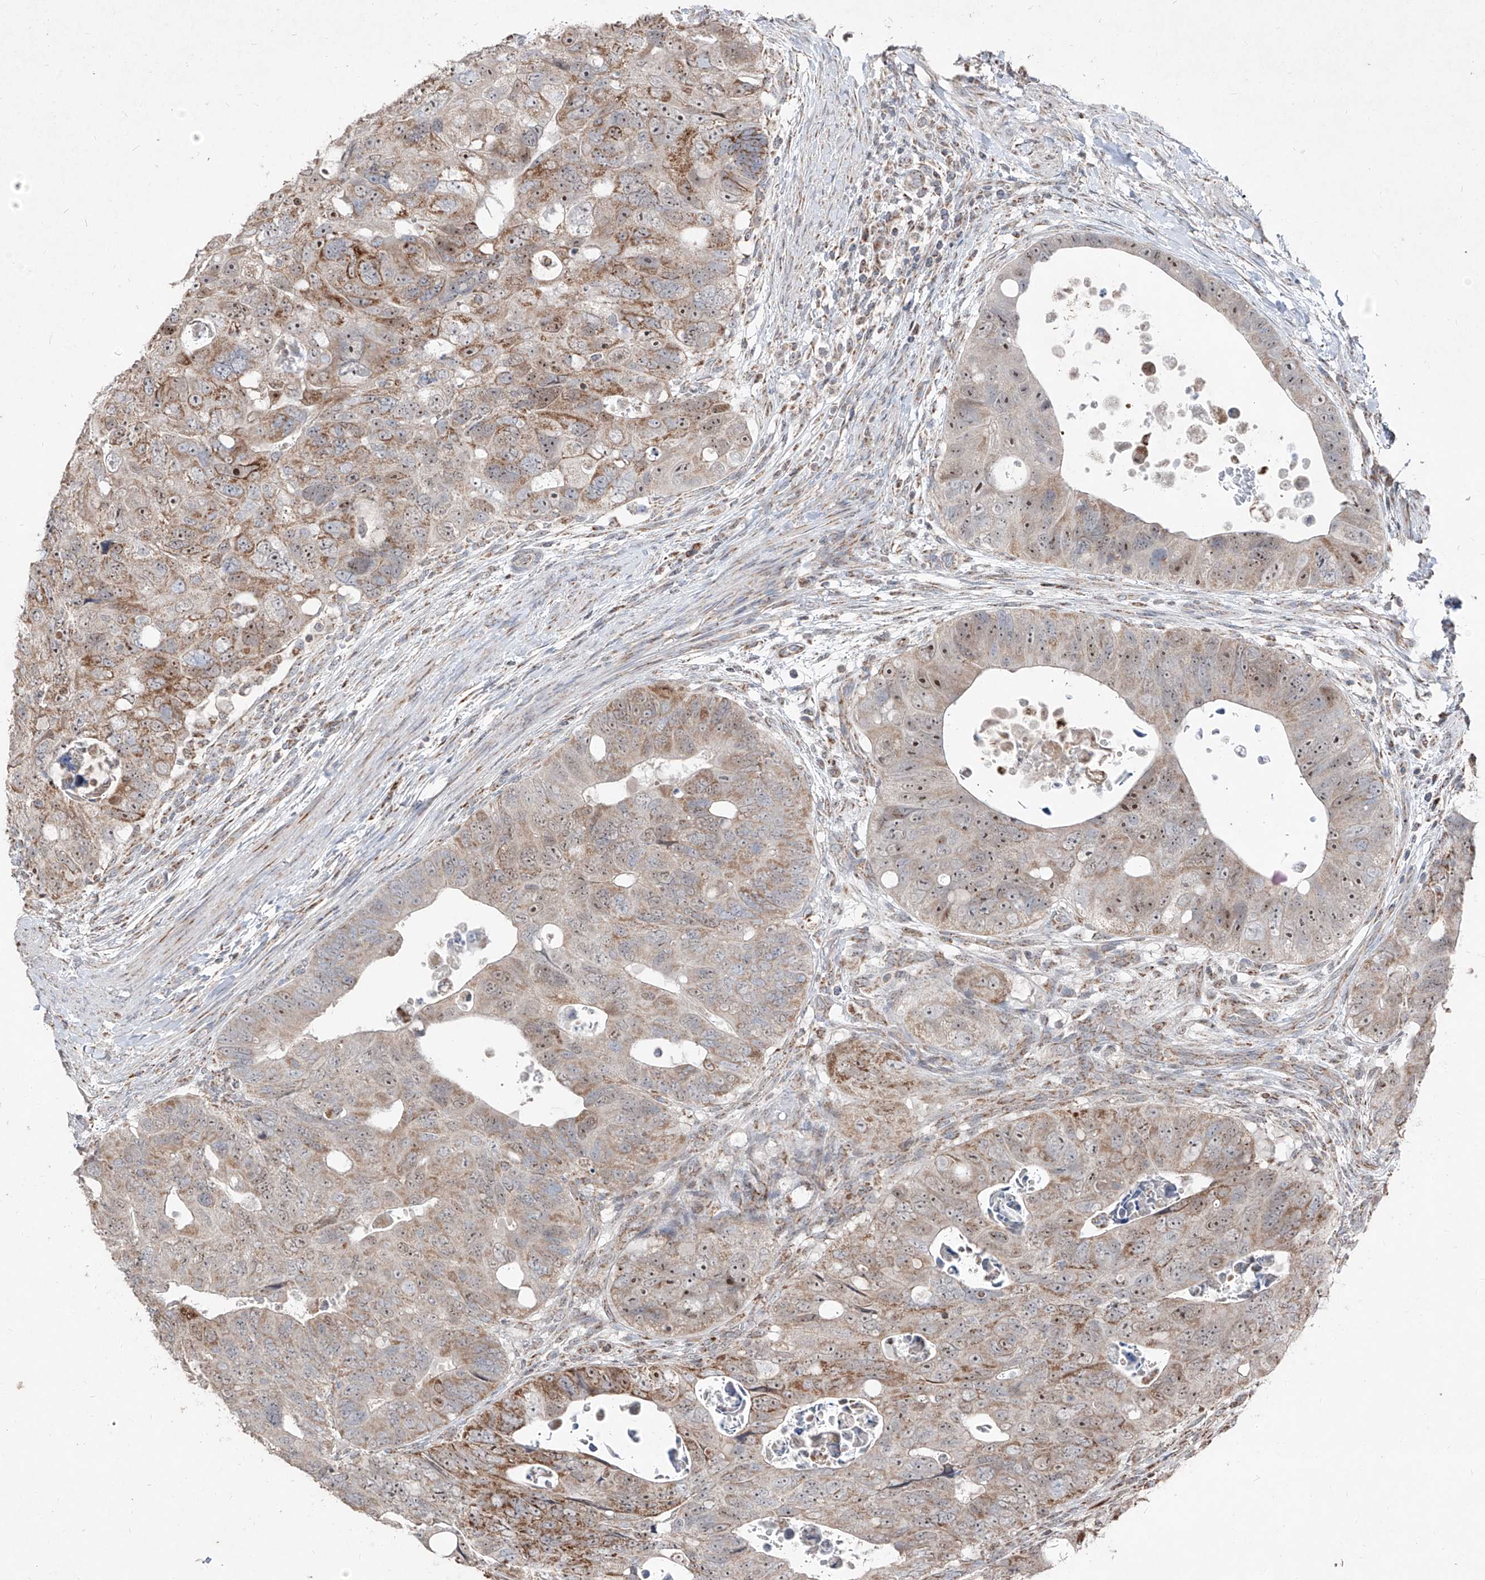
{"staining": {"intensity": "moderate", "quantity": "25%-75%", "location": "cytoplasmic/membranous,nuclear"}, "tissue": "colorectal cancer", "cell_type": "Tumor cells", "image_type": "cancer", "snomed": [{"axis": "morphology", "description": "Adenocarcinoma, NOS"}, {"axis": "topography", "description": "Rectum"}], "caption": "Colorectal cancer stained with DAB (3,3'-diaminobenzidine) IHC shows medium levels of moderate cytoplasmic/membranous and nuclear staining in approximately 25%-75% of tumor cells.", "gene": "NDUFB3", "patient": {"sex": "male", "age": 59}}